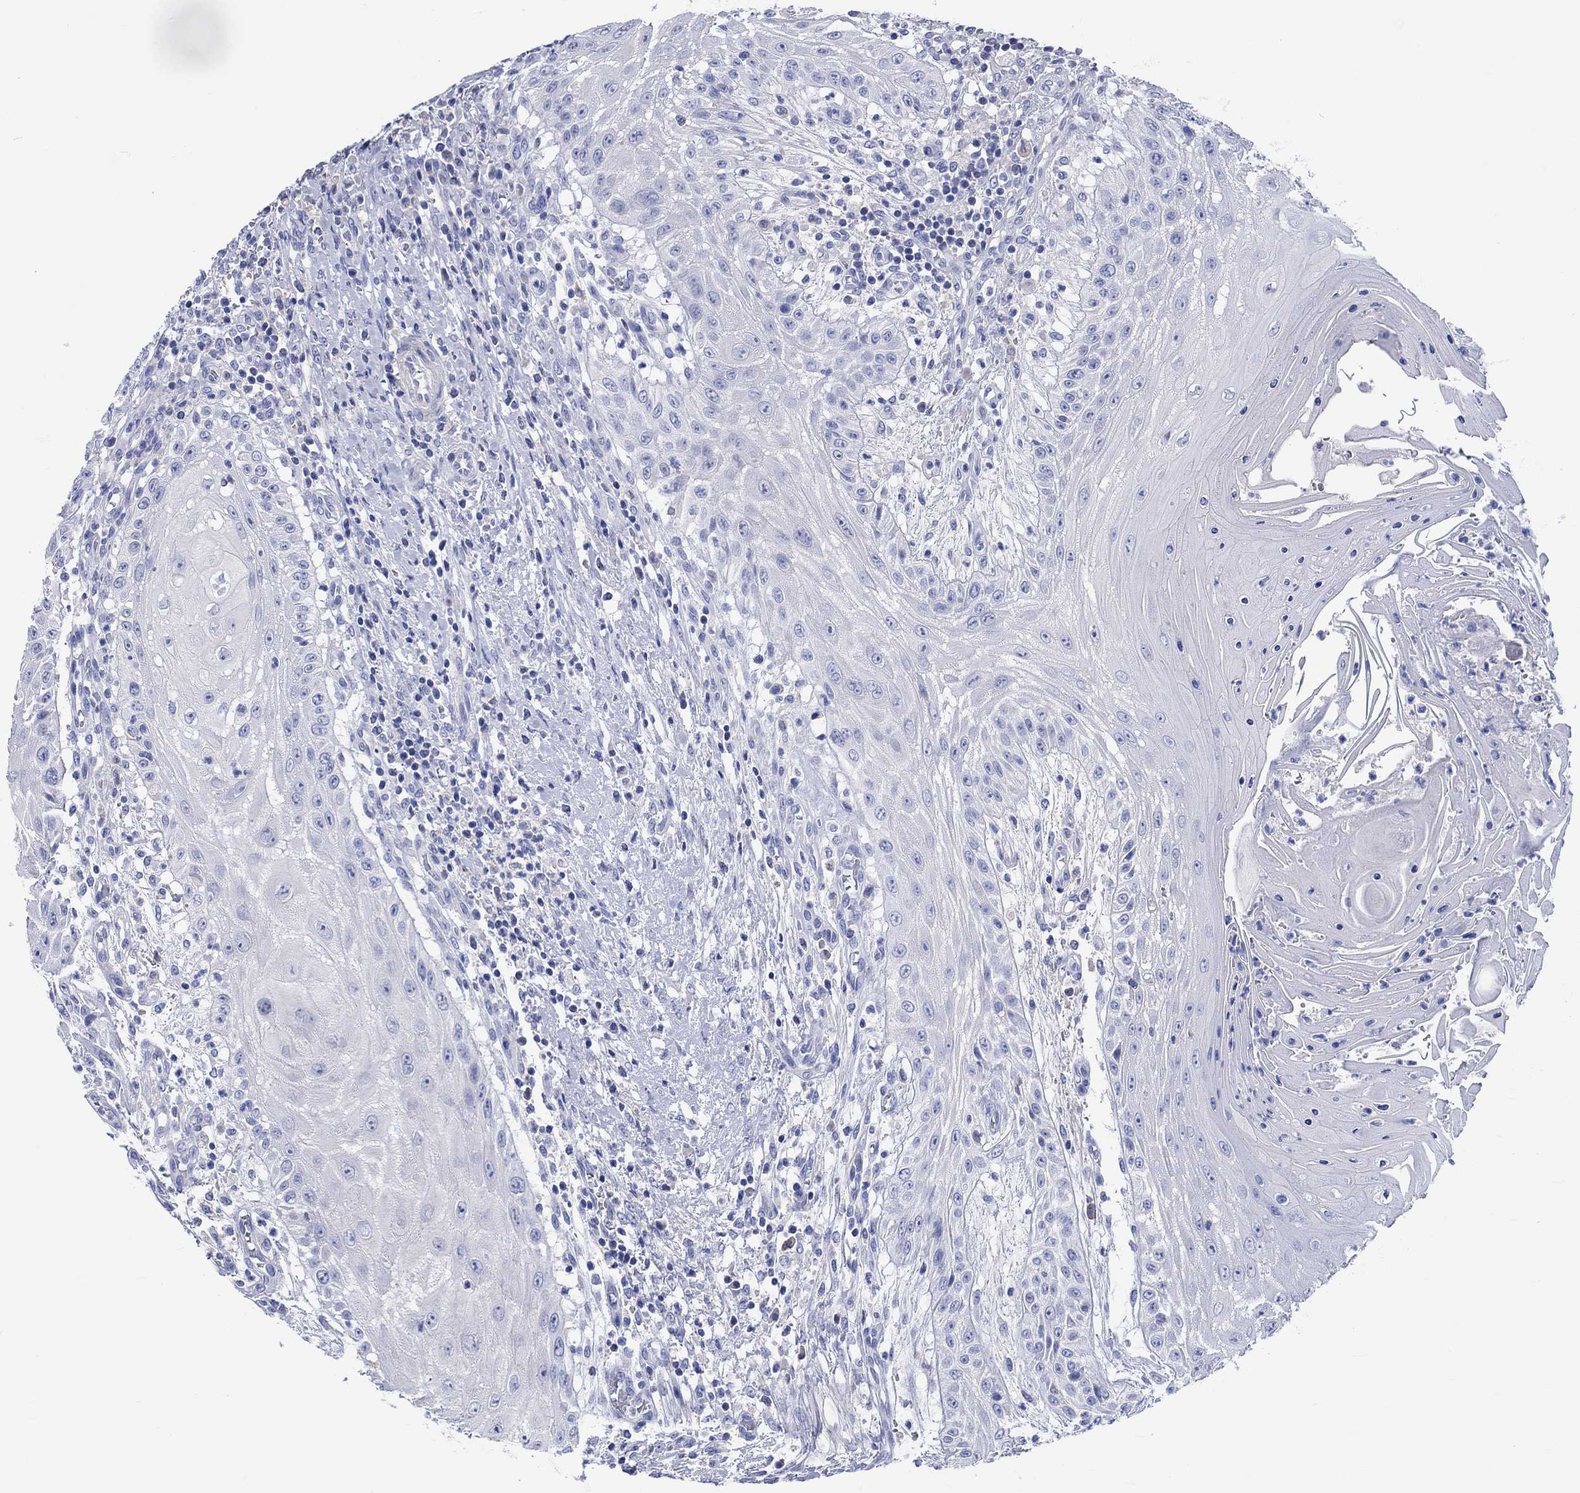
{"staining": {"intensity": "negative", "quantity": "none", "location": "none"}, "tissue": "head and neck cancer", "cell_type": "Tumor cells", "image_type": "cancer", "snomed": [{"axis": "morphology", "description": "Squamous cell carcinoma, NOS"}, {"axis": "topography", "description": "Oral tissue"}, {"axis": "topography", "description": "Head-Neck"}], "caption": "A high-resolution image shows IHC staining of squamous cell carcinoma (head and neck), which reveals no significant staining in tumor cells.", "gene": "SHISA4", "patient": {"sex": "male", "age": 58}}